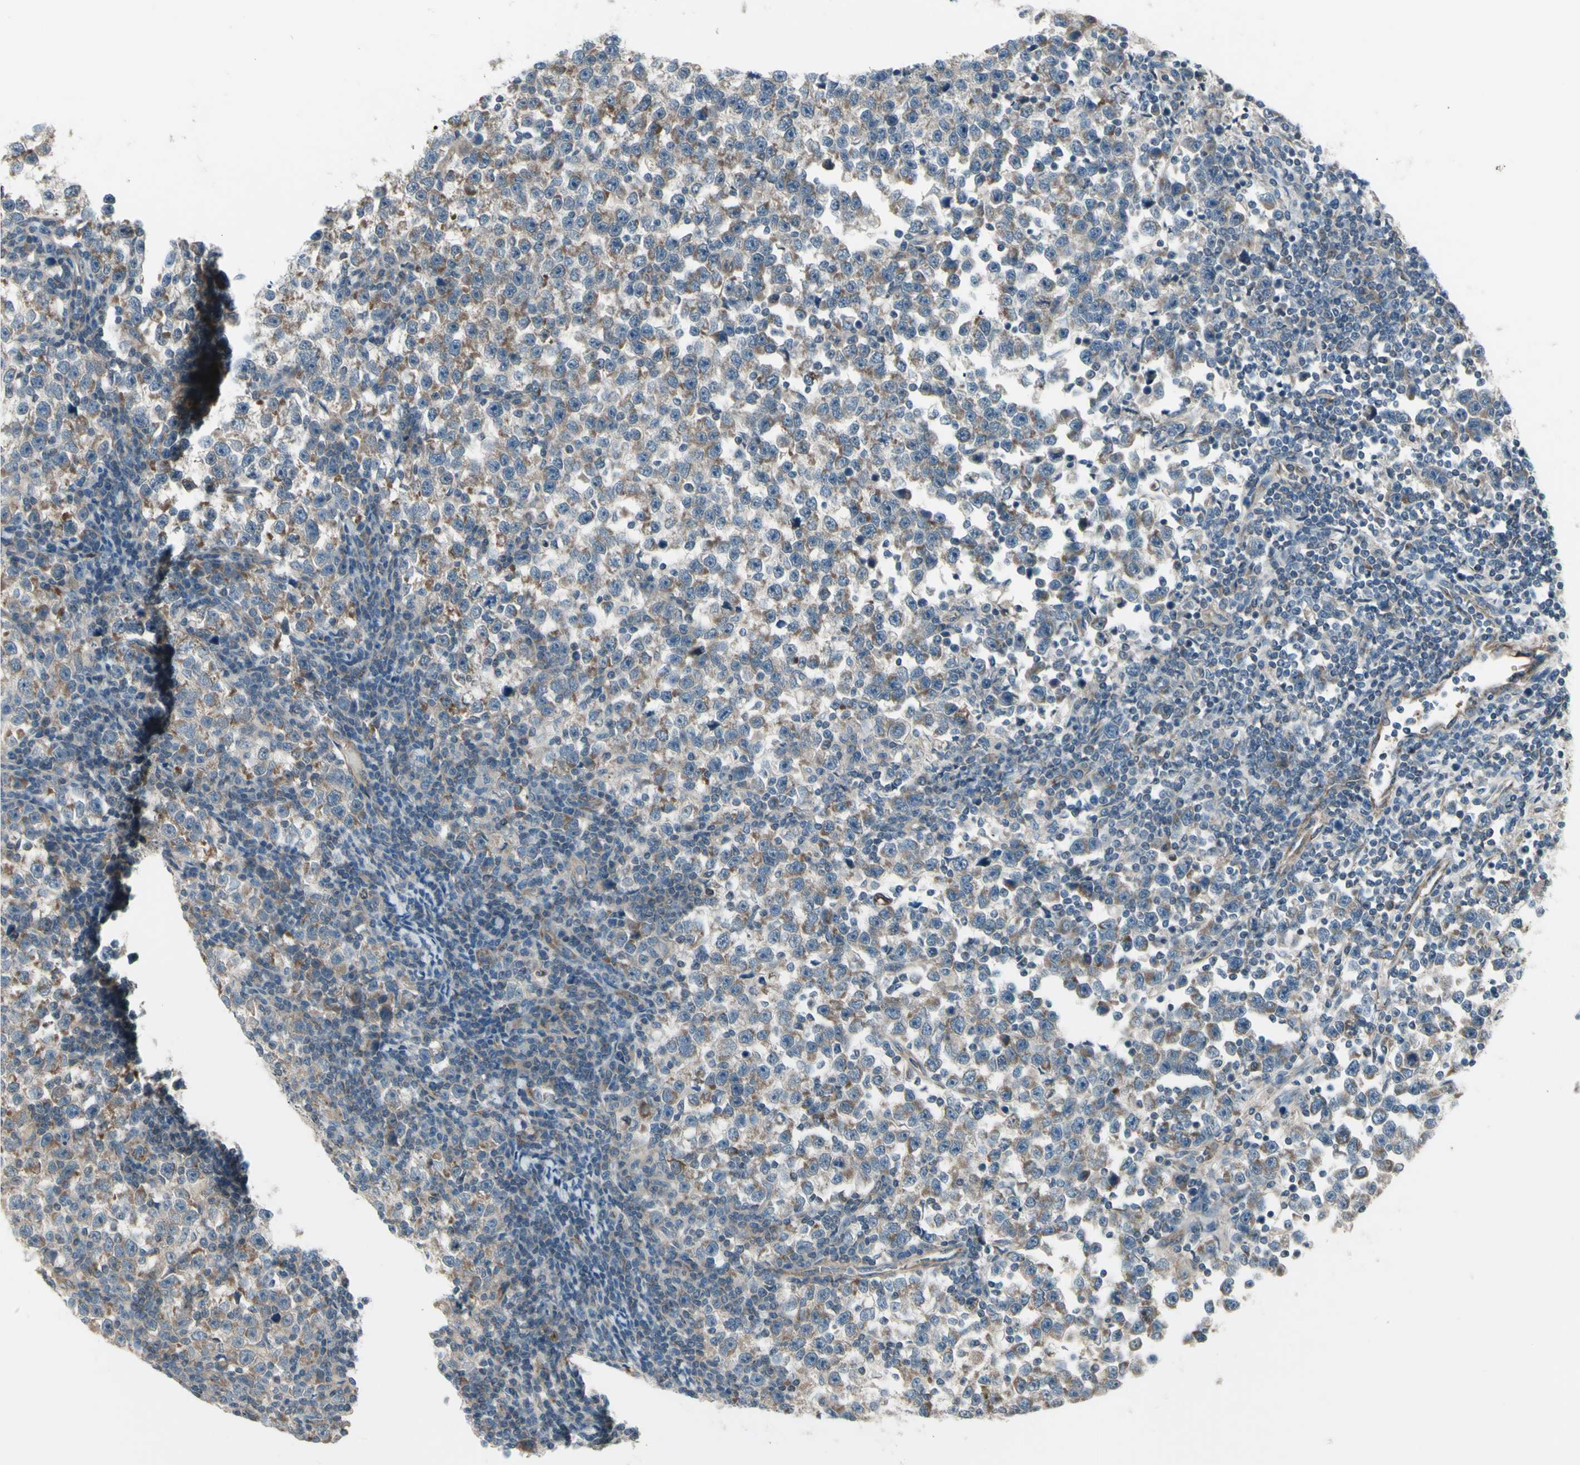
{"staining": {"intensity": "negative", "quantity": "none", "location": "none"}, "tissue": "testis cancer", "cell_type": "Tumor cells", "image_type": "cancer", "snomed": [{"axis": "morphology", "description": "Seminoma, NOS"}, {"axis": "topography", "description": "Testis"}], "caption": "This image is of testis cancer (seminoma) stained with immunohistochemistry (IHC) to label a protein in brown with the nuclei are counter-stained blue. There is no positivity in tumor cells.", "gene": "NAXD", "patient": {"sex": "male", "age": 43}}